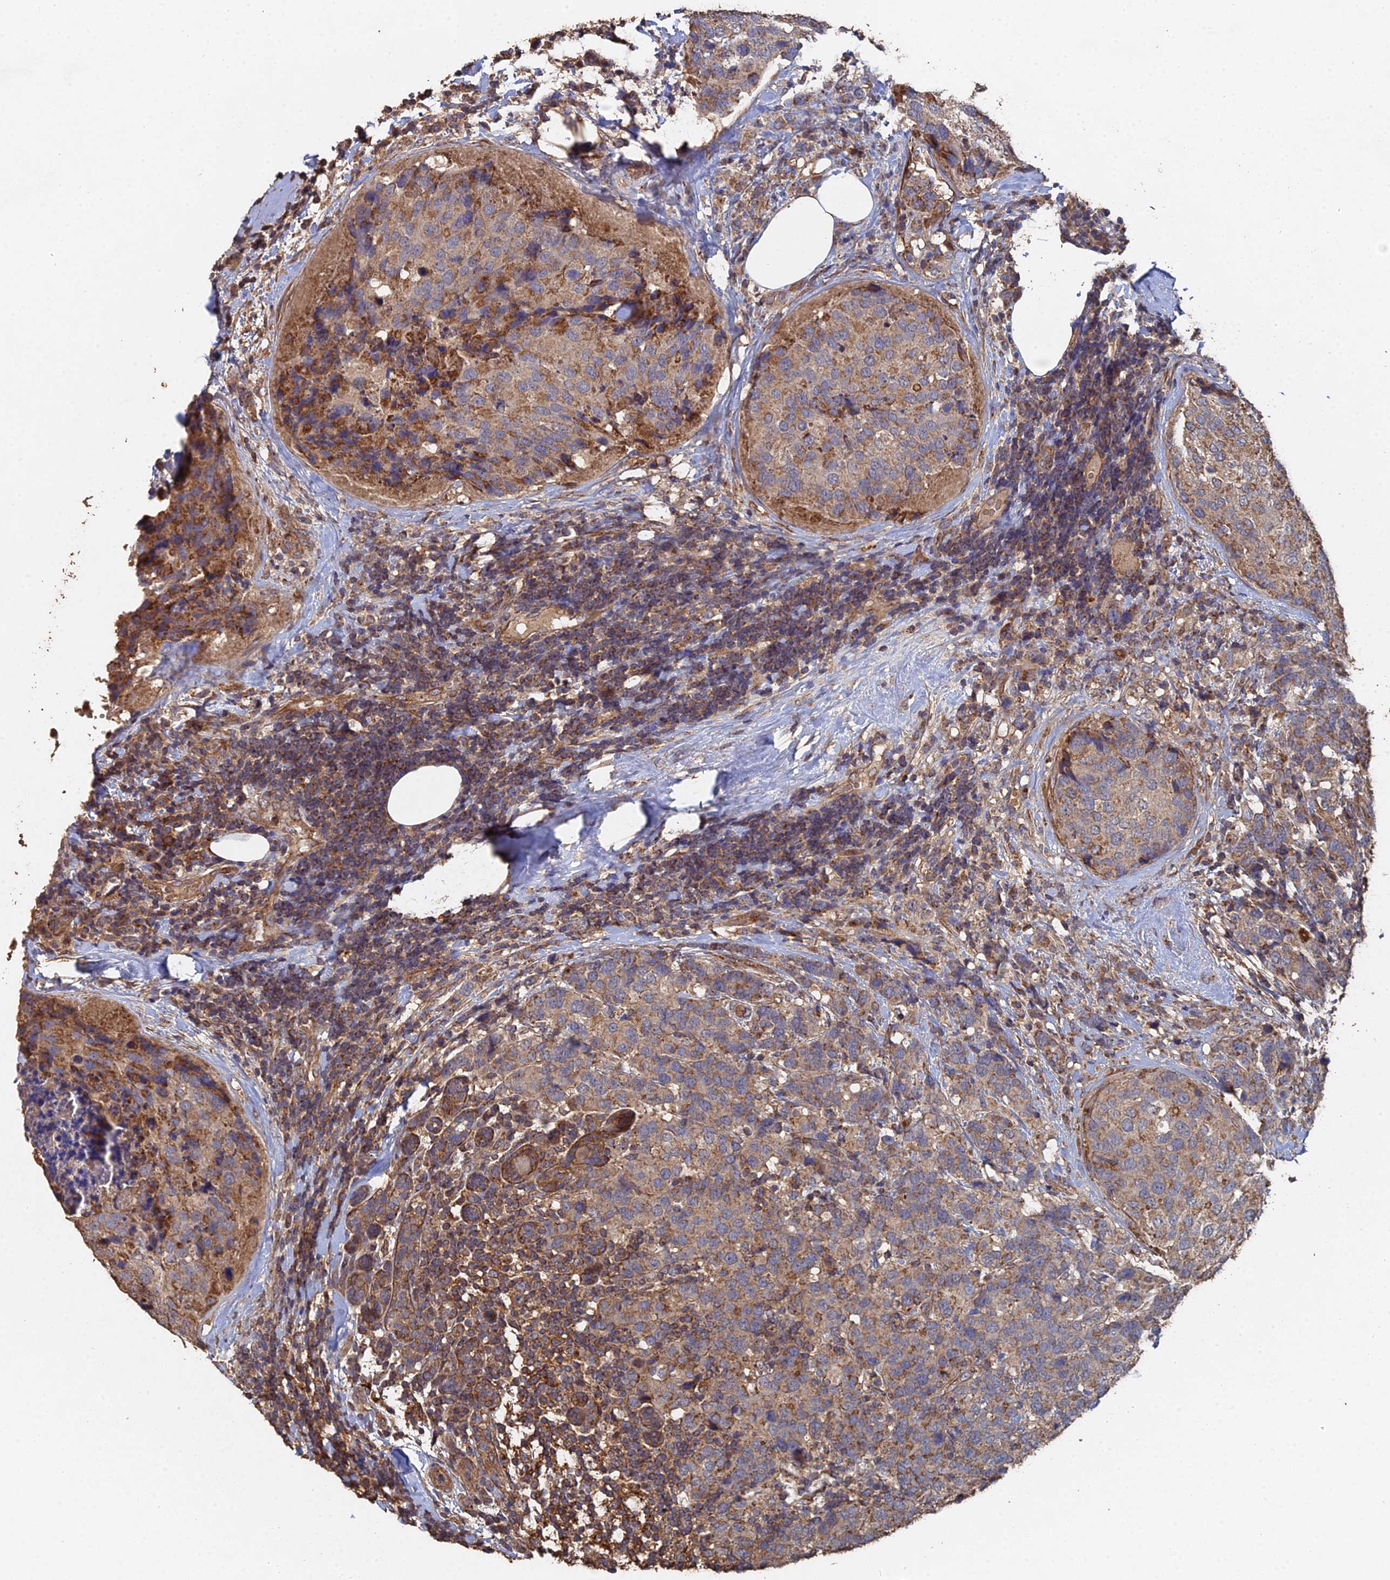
{"staining": {"intensity": "moderate", "quantity": ">75%", "location": "cytoplasmic/membranous"}, "tissue": "breast cancer", "cell_type": "Tumor cells", "image_type": "cancer", "snomed": [{"axis": "morphology", "description": "Lobular carcinoma"}, {"axis": "topography", "description": "Breast"}], "caption": "Immunohistochemical staining of lobular carcinoma (breast) shows moderate cytoplasmic/membranous protein staining in approximately >75% of tumor cells.", "gene": "SPANXN4", "patient": {"sex": "female", "age": 59}}